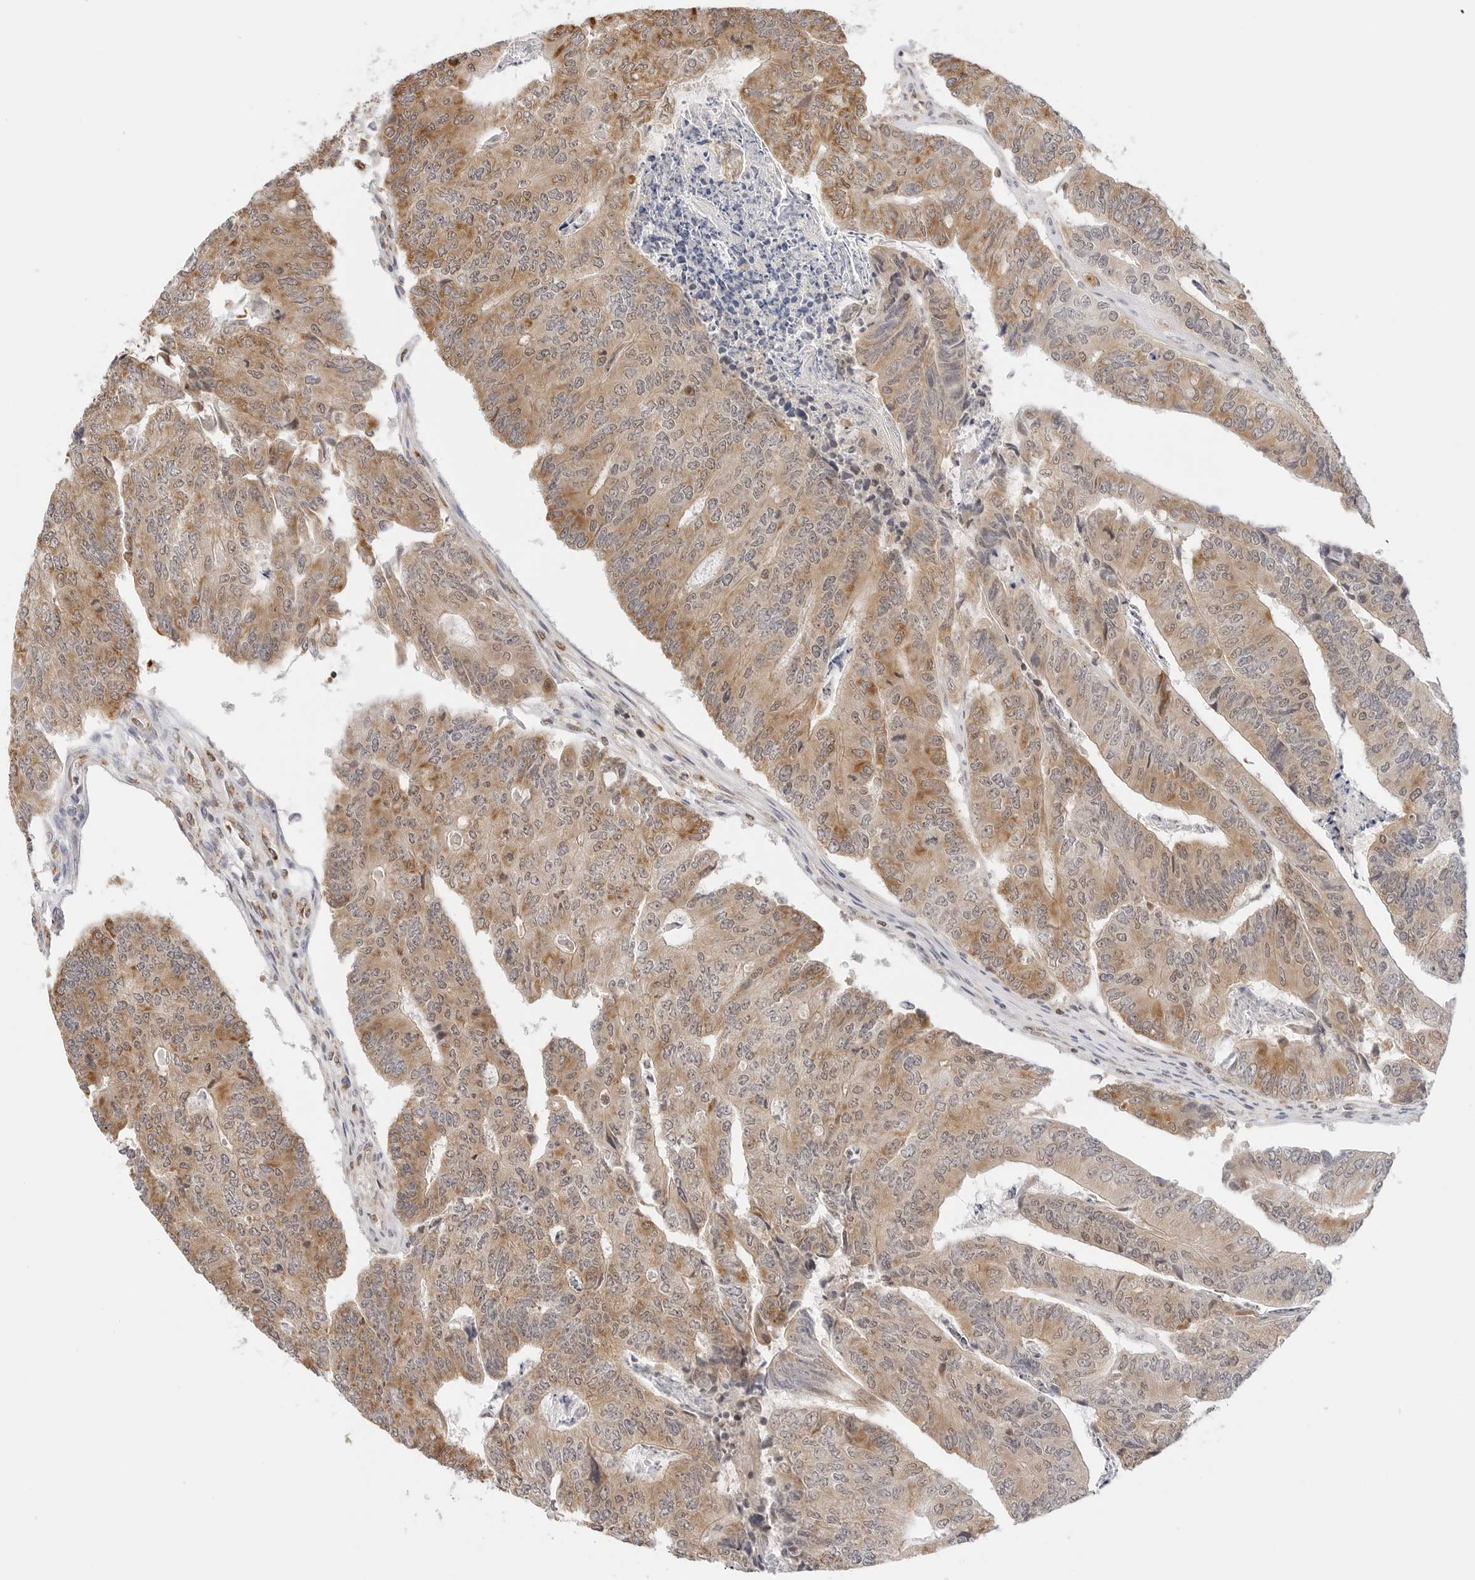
{"staining": {"intensity": "moderate", "quantity": ">75%", "location": "cytoplasmic/membranous"}, "tissue": "colorectal cancer", "cell_type": "Tumor cells", "image_type": "cancer", "snomed": [{"axis": "morphology", "description": "Adenocarcinoma, NOS"}, {"axis": "topography", "description": "Colon"}], "caption": "IHC photomicrograph of human colorectal cancer stained for a protein (brown), which exhibits medium levels of moderate cytoplasmic/membranous positivity in approximately >75% of tumor cells.", "gene": "GORAB", "patient": {"sex": "female", "age": 67}}